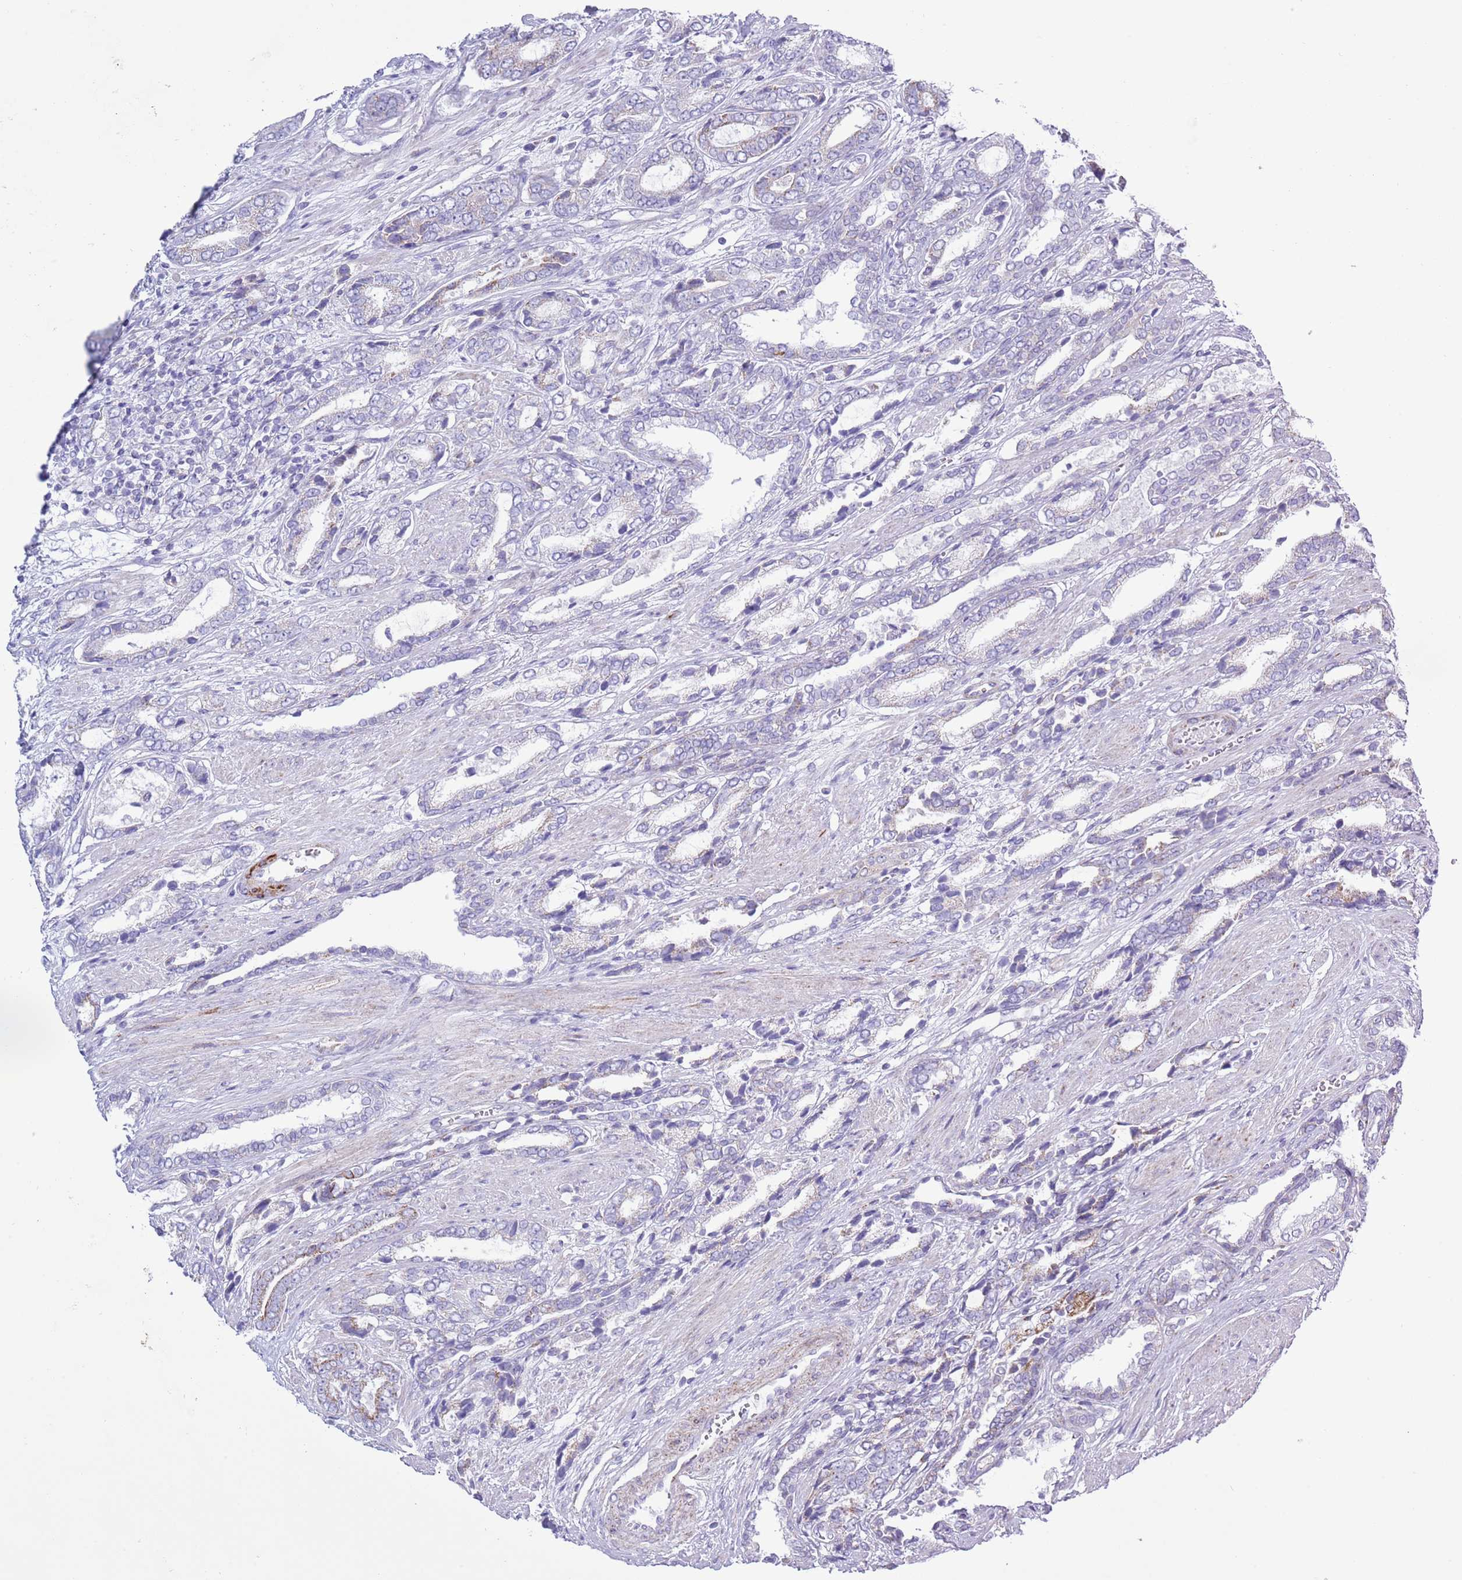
{"staining": {"intensity": "weak", "quantity": "25%-75%", "location": "cytoplasmic/membranous"}, "tissue": "prostate cancer", "cell_type": "Tumor cells", "image_type": "cancer", "snomed": [{"axis": "morphology", "description": "Adenocarcinoma, NOS"}, {"axis": "topography", "description": "Prostate and seminal vesicle, NOS"}], "caption": "Prostate cancer was stained to show a protein in brown. There is low levels of weak cytoplasmic/membranous positivity in about 25%-75% of tumor cells. The staining is performed using DAB brown chromogen to label protein expression. The nuclei are counter-stained blue using hematoxylin.", "gene": "MOCOS", "patient": {"sex": "male", "age": 76}}